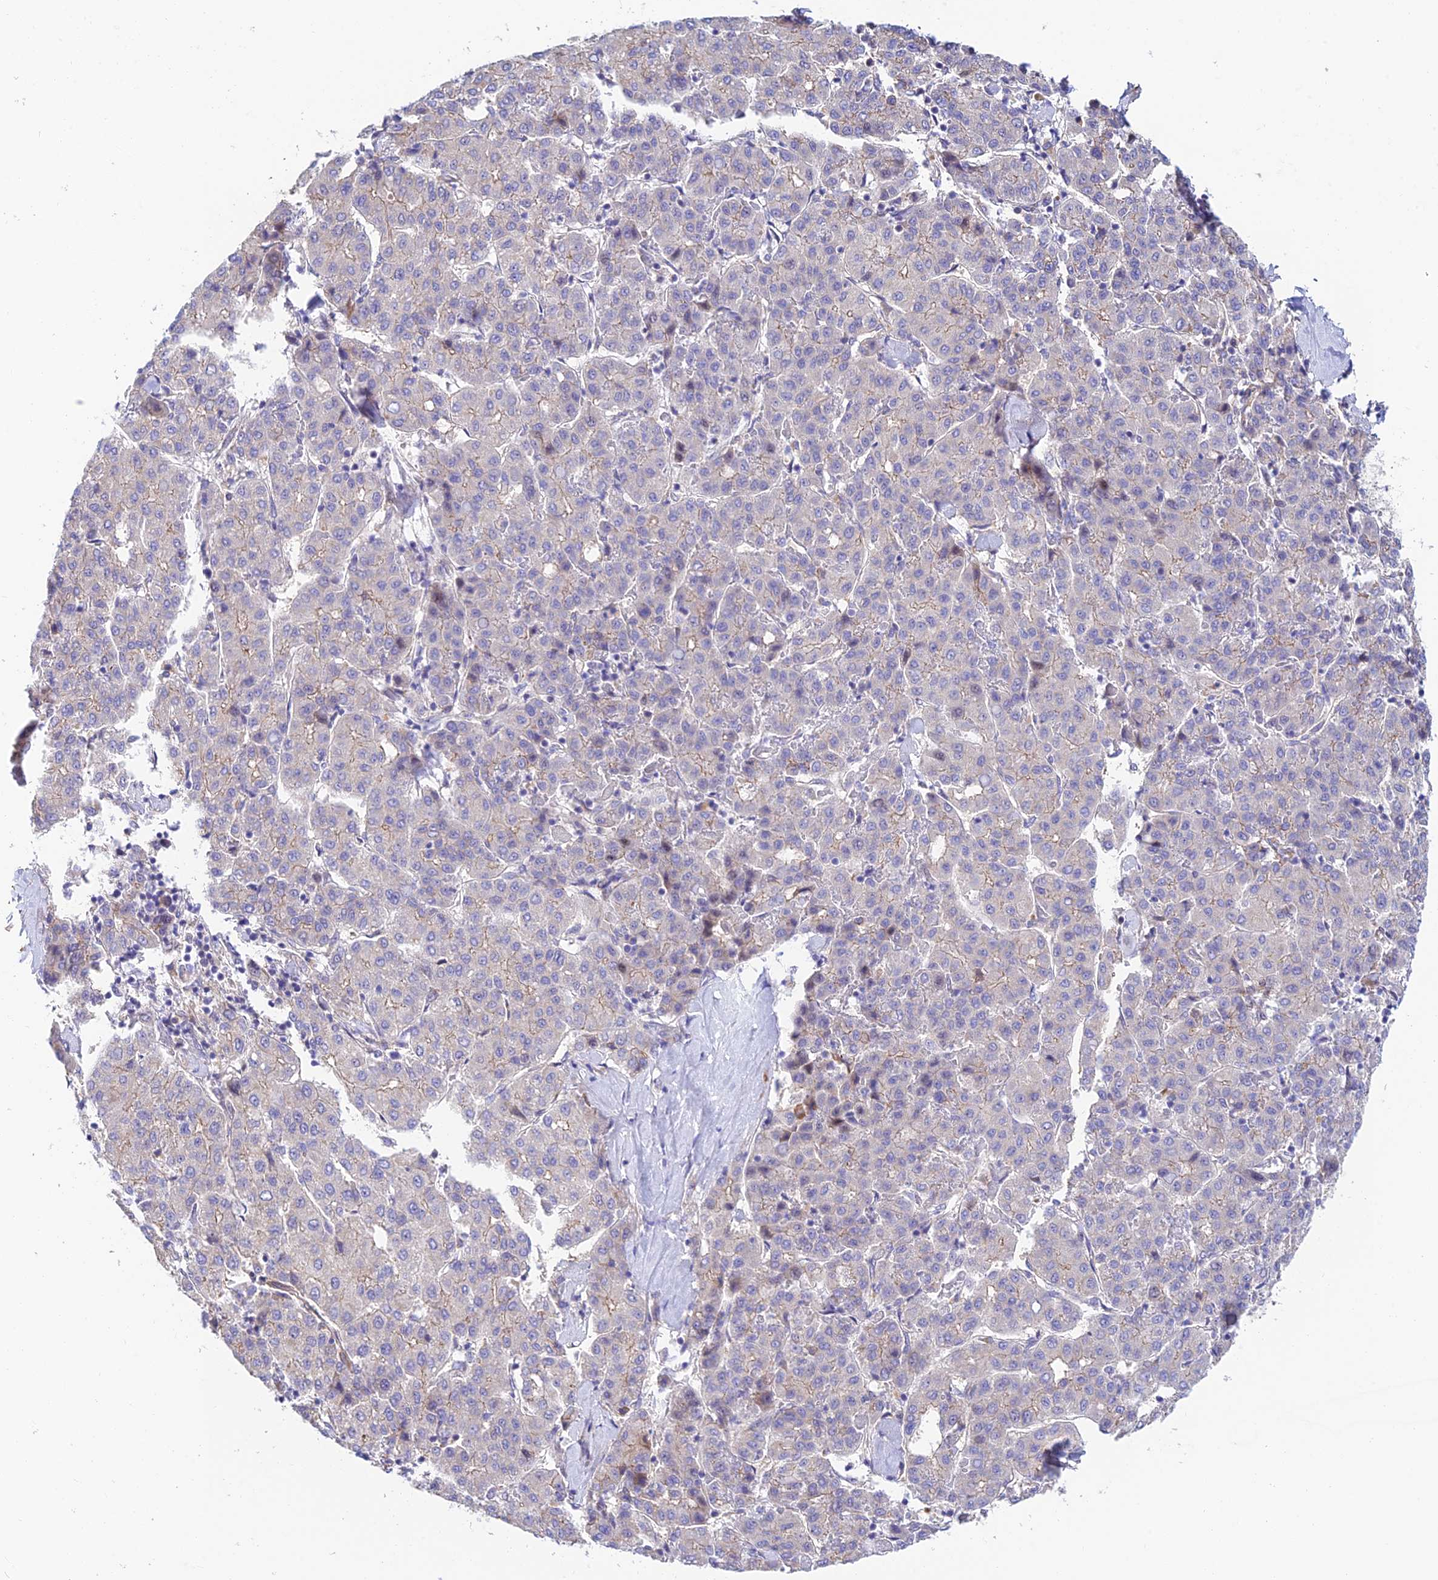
{"staining": {"intensity": "weak", "quantity": "<25%", "location": "cytoplasmic/membranous"}, "tissue": "liver cancer", "cell_type": "Tumor cells", "image_type": "cancer", "snomed": [{"axis": "morphology", "description": "Carcinoma, Hepatocellular, NOS"}, {"axis": "topography", "description": "Liver"}], "caption": "High magnification brightfield microscopy of hepatocellular carcinoma (liver) stained with DAB (3,3'-diaminobenzidine) (brown) and counterstained with hematoxylin (blue): tumor cells show no significant staining.", "gene": "ANKRD50", "patient": {"sex": "male", "age": 65}}